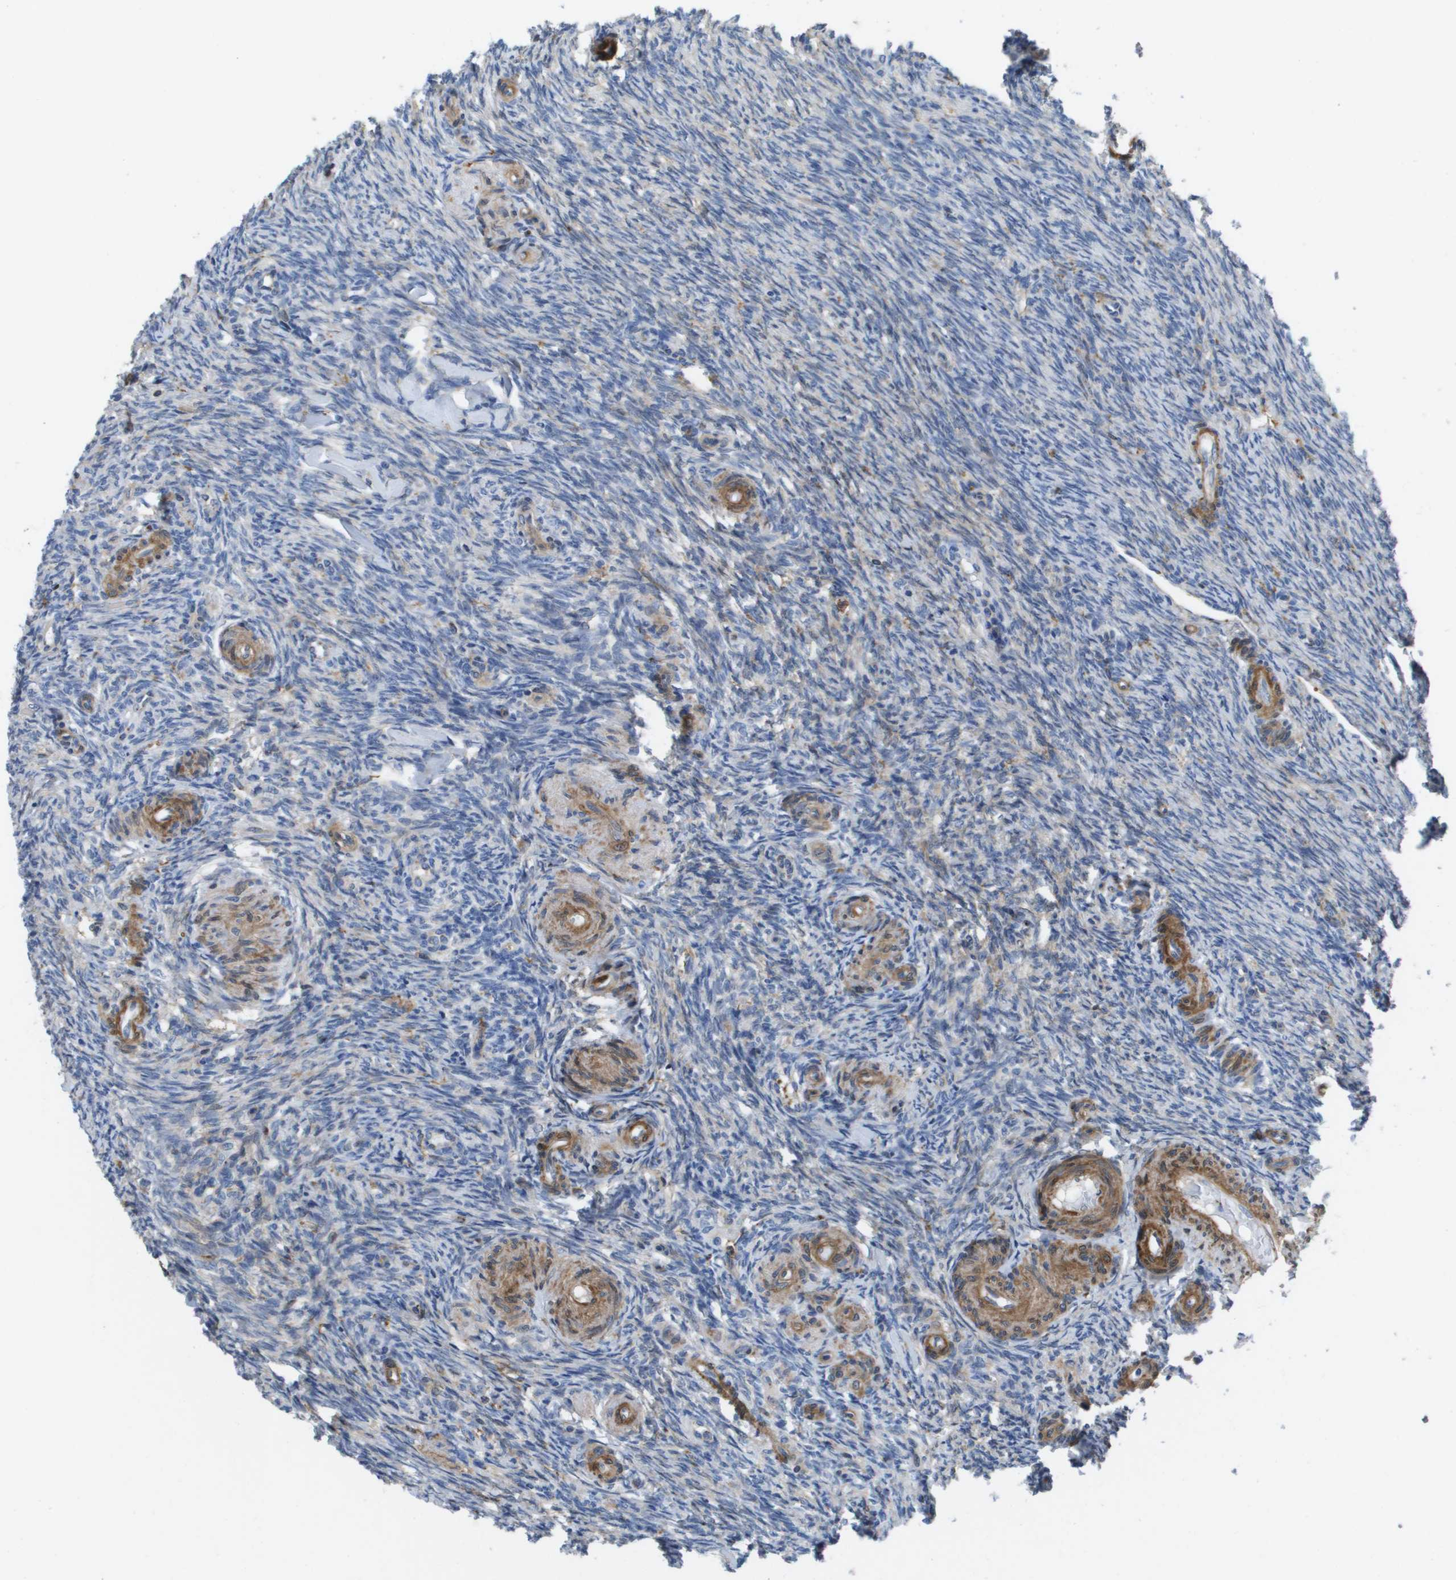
{"staining": {"intensity": "negative", "quantity": "none", "location": "none"}, "tissue": "ovary", "cell_type": "Follicle cells", "image_type": "normal", "snomed": [{"axis": "morphology", "description": "Normal tissue, NOS"}, {"axis": "topography", "description": "Ovary"}], "caption": "Immunohistochemistry of normal human ovary shows no staining in follicle cells.", "gene": "SLC37A2", "patient": {"sex": "female", "age": 41}}